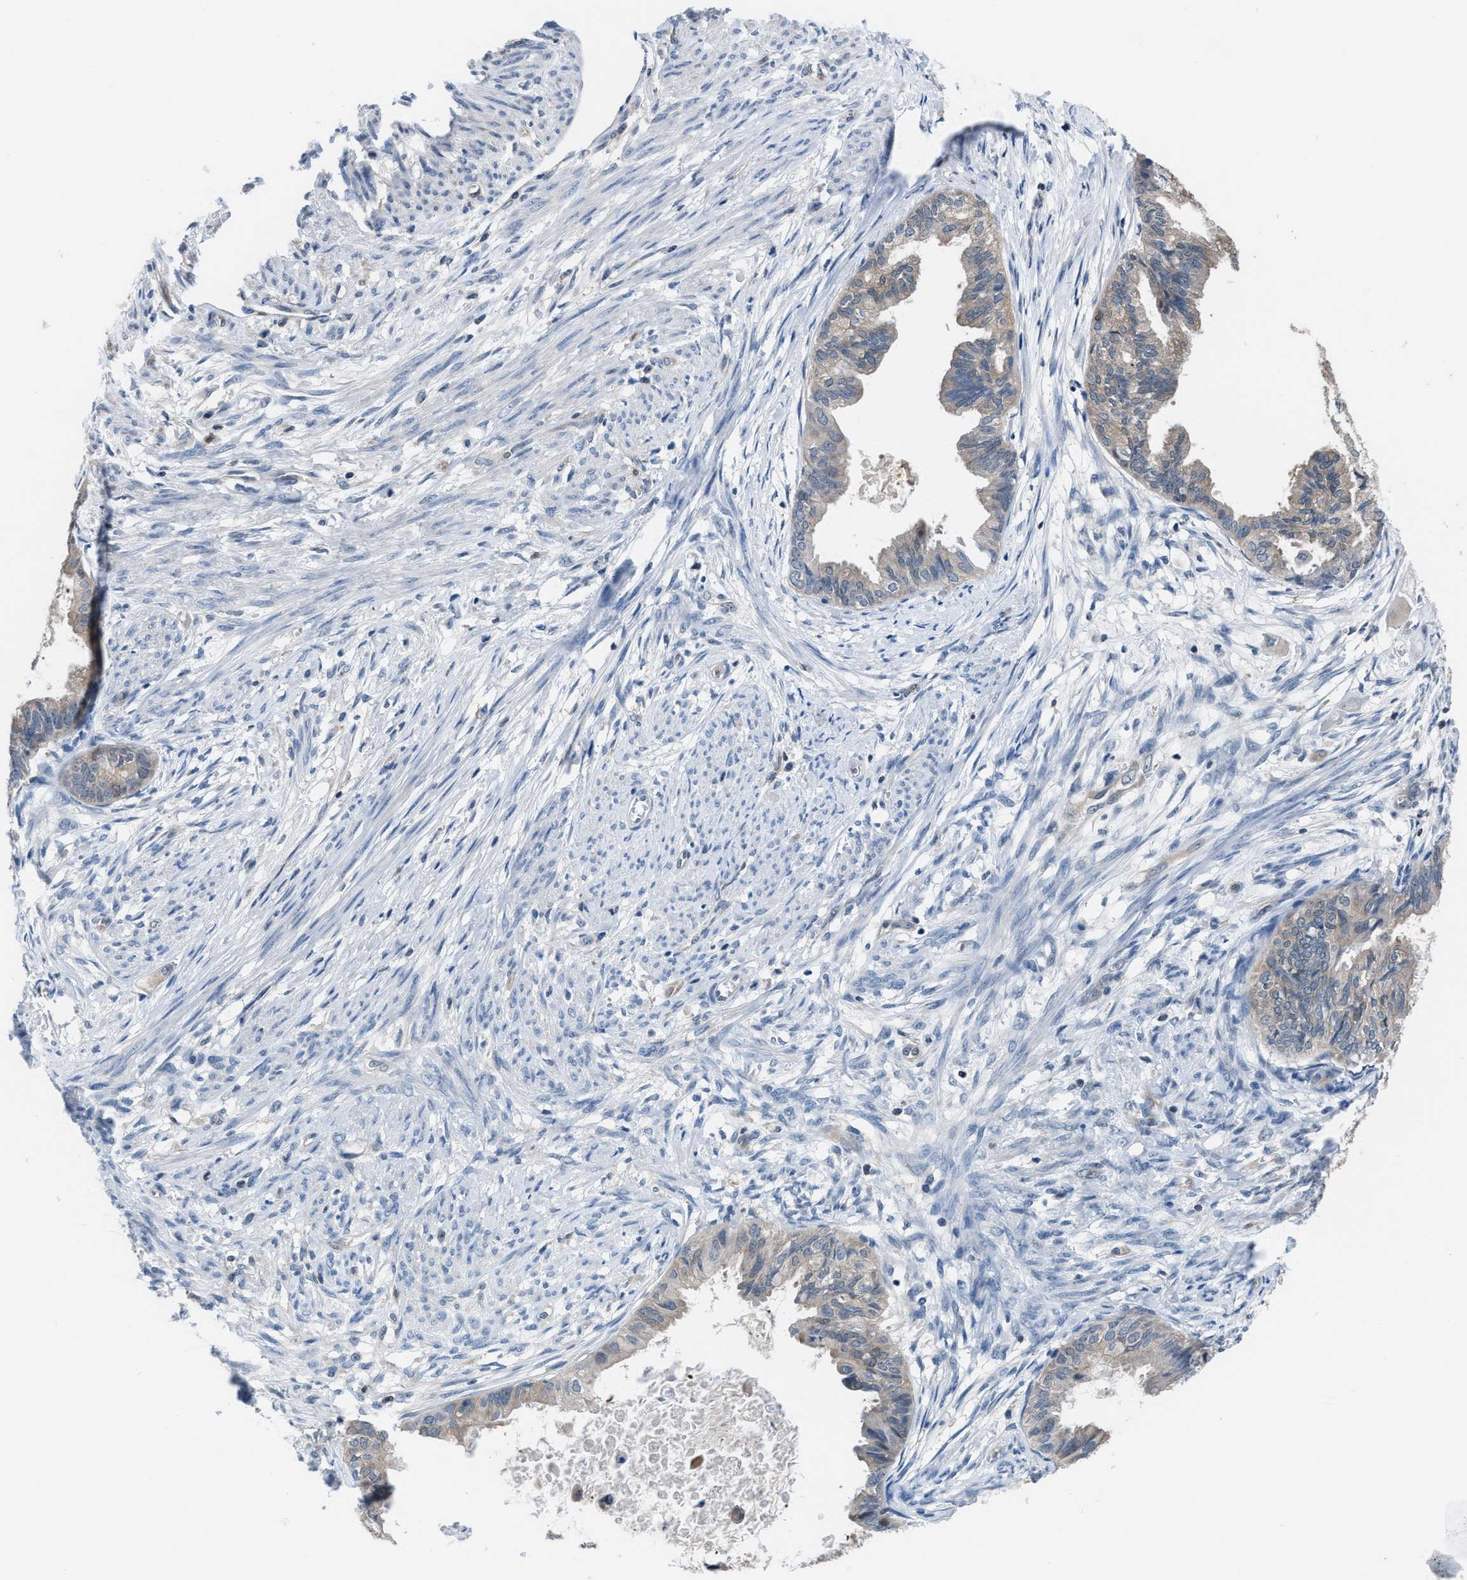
{"staining": {"intensity": "weak", "quantity": "<25%", "location": "cytoplasmic/membranous"}, "tissue": "cervical cancer", "cell_type": "Tumor cells", "image_type": "cancer", "snomed": [{"axis": "morphology", "description": "Normal tissue, NOS"}, {"axis": "morphology", "description": "Adenocarcinoma, NOS"}, {"axis": "topography", "description": "Cervix"}, {"axis": "topography", "description": "Endometrium"}], "caption": "Immunohistochemistry (IHC) image of neoplastic tissue: human adenocarcinoma (cervical) stained with DAB demonstrates no significant protein positivity in tumor cells.", "gene": "NUDT5", "patient": {"sex": "female", "age": 86}}